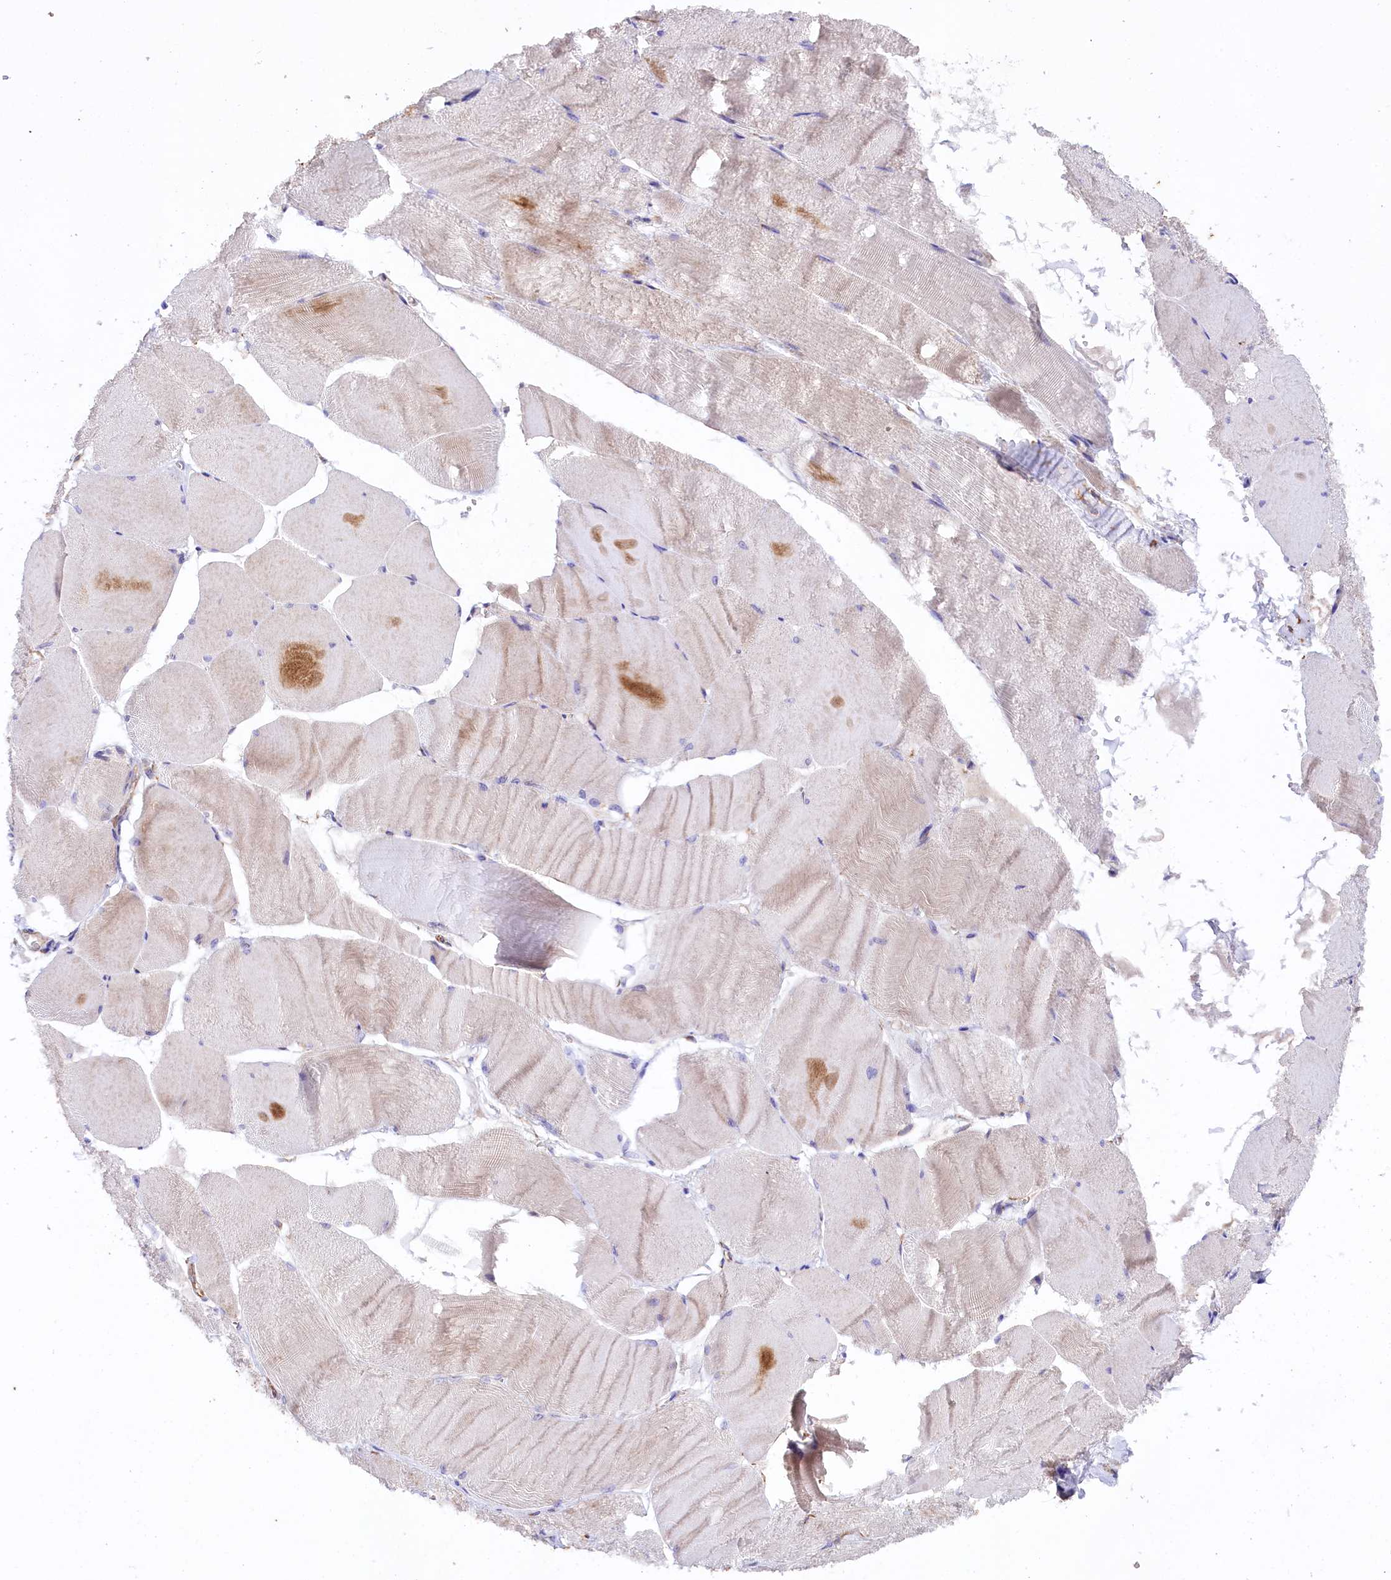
{"staining": {"intensity": "moderate", "quantity": "<25%", "location": "cytoplasmic/membranous"}, "tissue": "skeletal muscle", "cell_type": "Myocytes", "image_type": "normal", "snomed": [{"axis": "morphology", "description": "Normal tissue, NOS"}, {"axis": "morphology", "description": "Basal cell carcinoma"}, {"axis": "topography", "description": "Skeletal muscle"}], "caption": "A high-resolution histopathology image shows immunohistochemistry staining of benign skeletal muscle, which shows moderate cytoplasmic/membranous staining in about <25% of myocytes. (DAB (3,3'-diaminobenzidine) IHC with brightfield microscopy, high magnification).", "gene": "SLC7A1", "patient": {"sex": "female", "age": 64}}